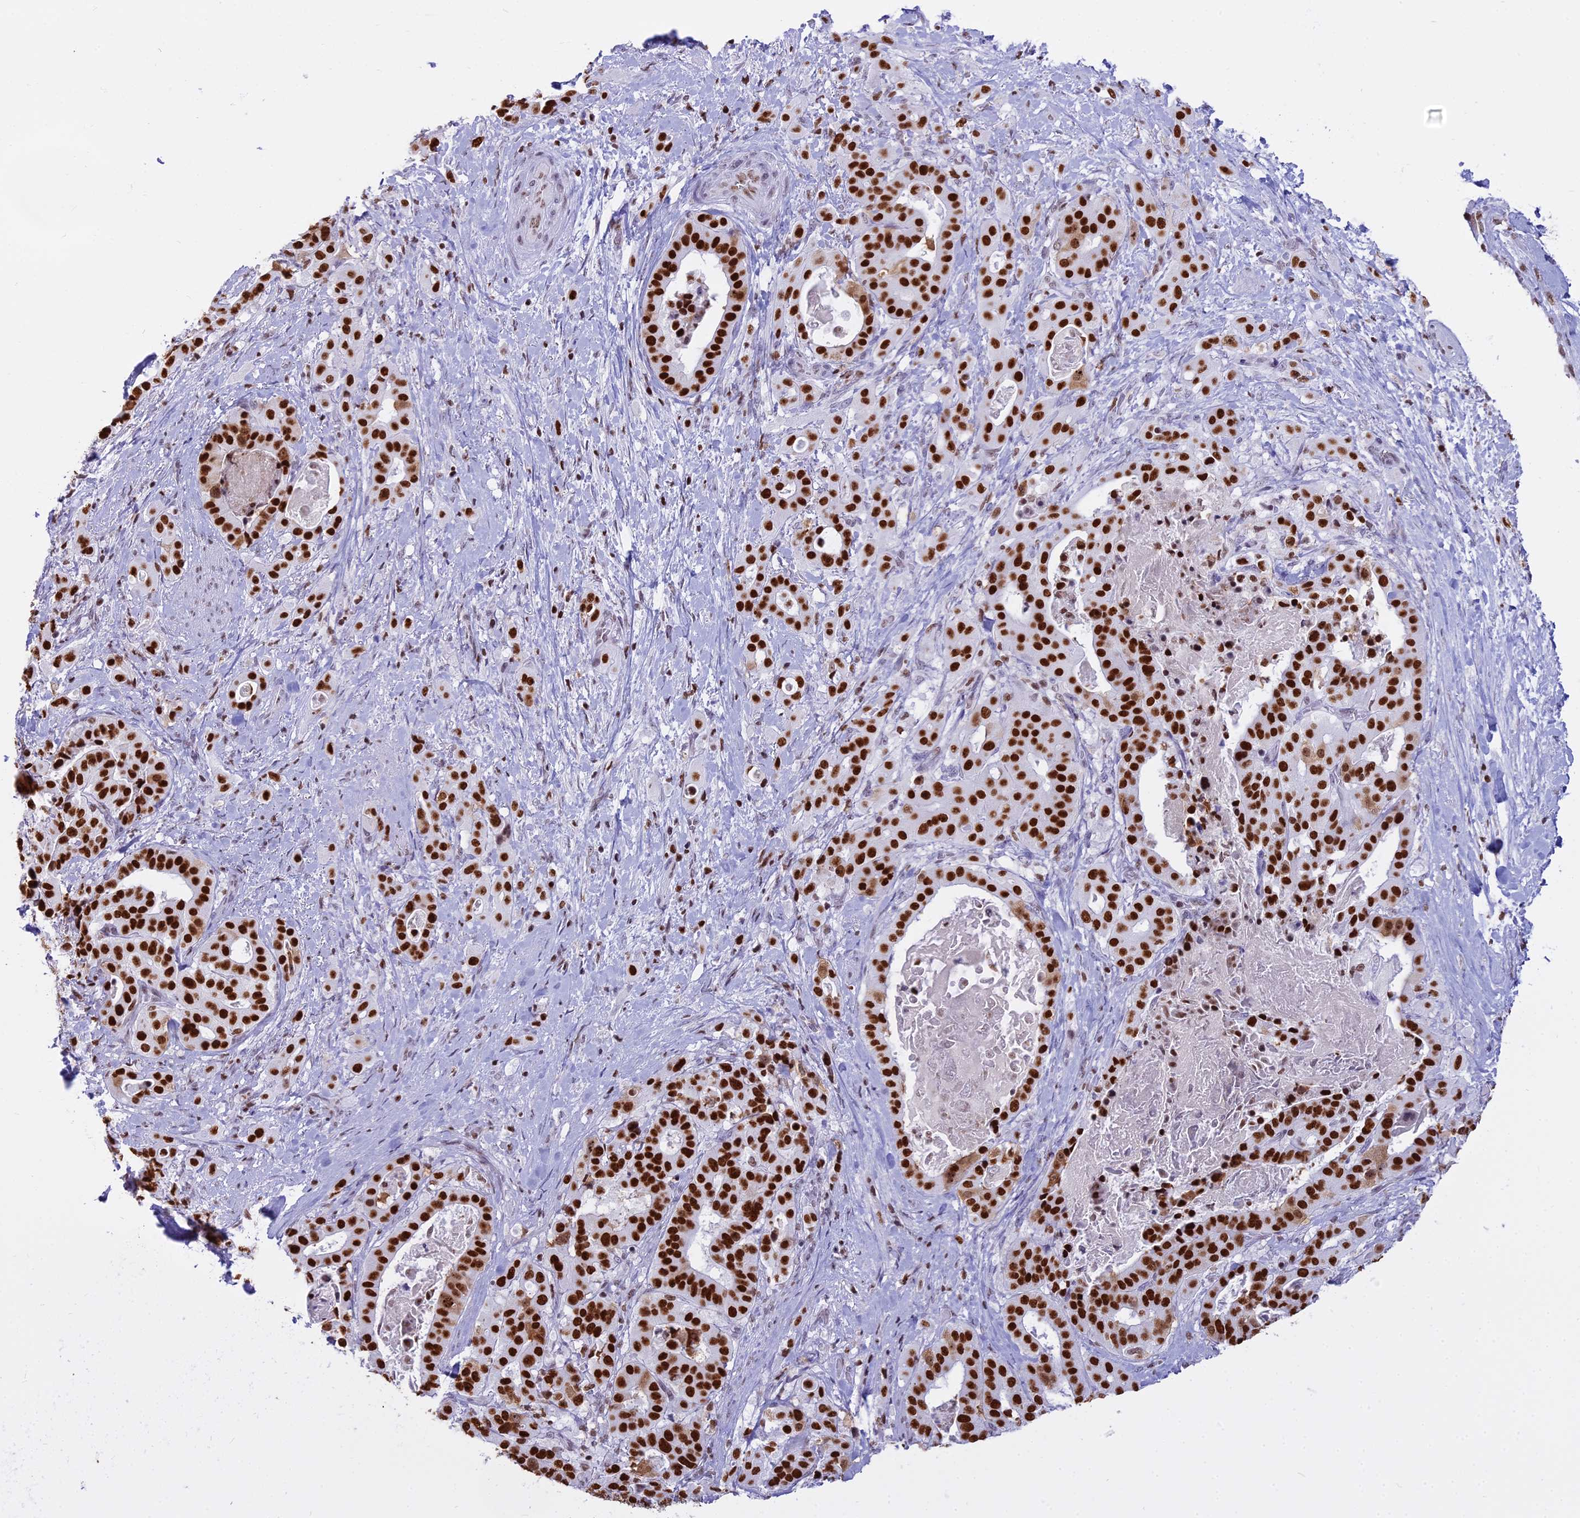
{"staining": {"intensity": "strong", "quantity": ">75%", "location": "nuclear"}, "tissue": "stomach cancer", "cell_type": "Tumor cells", "image_type": "cancer", "snomed": [{"axis": "morphology", "description": "Adenocarcinoma, NOS"}, {"axis": "topography", "description": "Stomach"}], "caption": "Protein expression analysis of human stomach cancer reveals strong nuclear expression in approximately >75% of tumor cells.", "gene": "PARP1", "patient": {"sex": "male", "age": 48}}